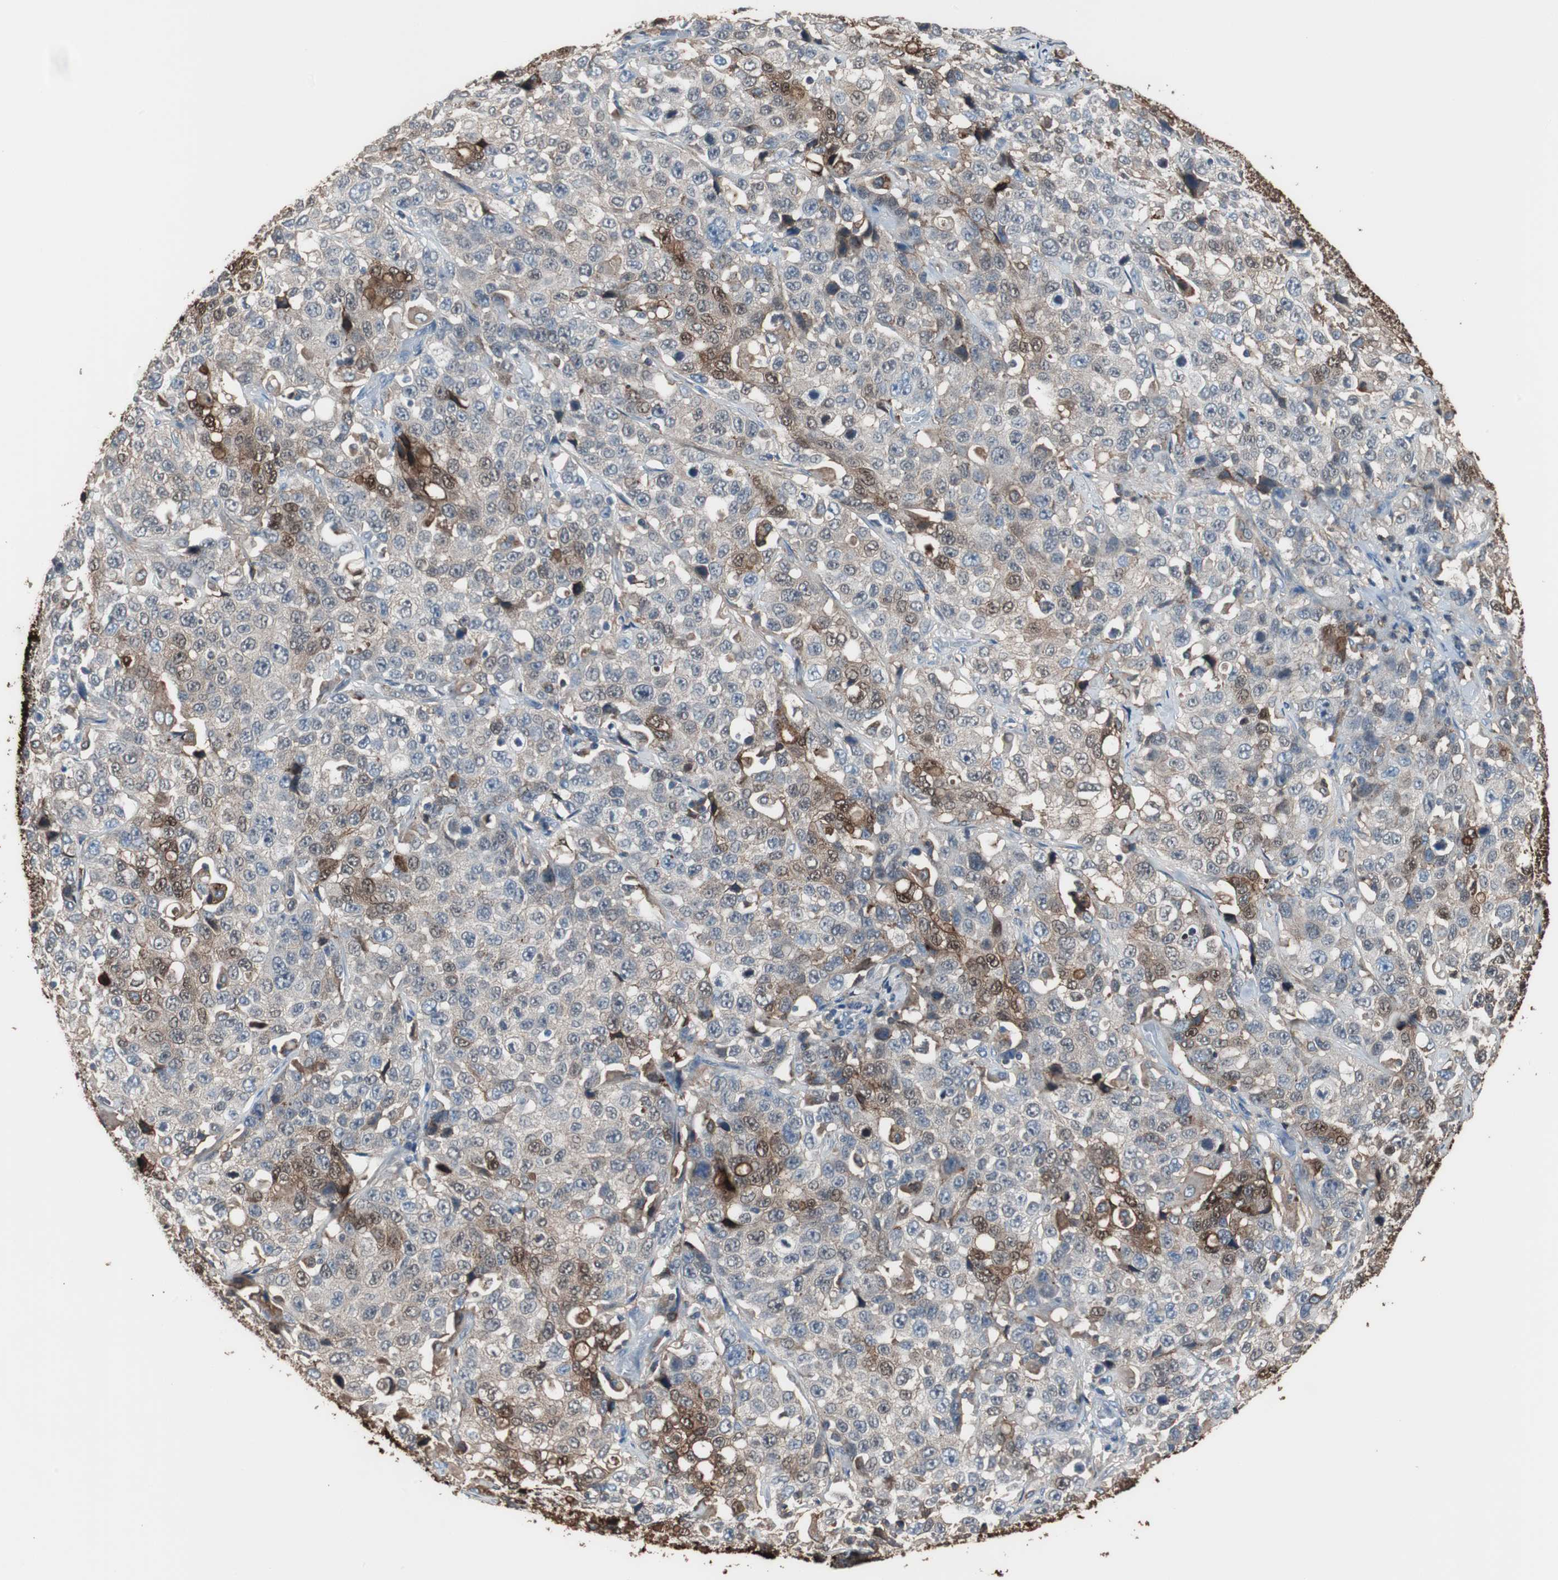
{"staining": {"intensity": "weak", "quantity": "<25%", "location": "cytoplasmic/membranous,nuclear"}, "tissue": "stomach cancer", "cell_type": "Tumor cells", "image_type": "cancer", "snomed": [{"axis": "morphology", "description": "Normal tissue, NOS"}, {"axis": "morphology", "description": "Adenocarcinoma, NOS"}, {"axis": "topography", "description": "Stomach"}], "caption": "High power microscopy image of an IHC micrograph of stomach cancer (adenocarcinoma), revealing no significant positivity in tumor cells. Brightfield microscopy of immunohistochemistry (IHC) stained with DAB (3,3'-diaminobenzidine) (brown) and hematoxylin (blue), captured at high magnification.", "gene": "ANXA4", "patient": {"sex": "male", "age": 48}}